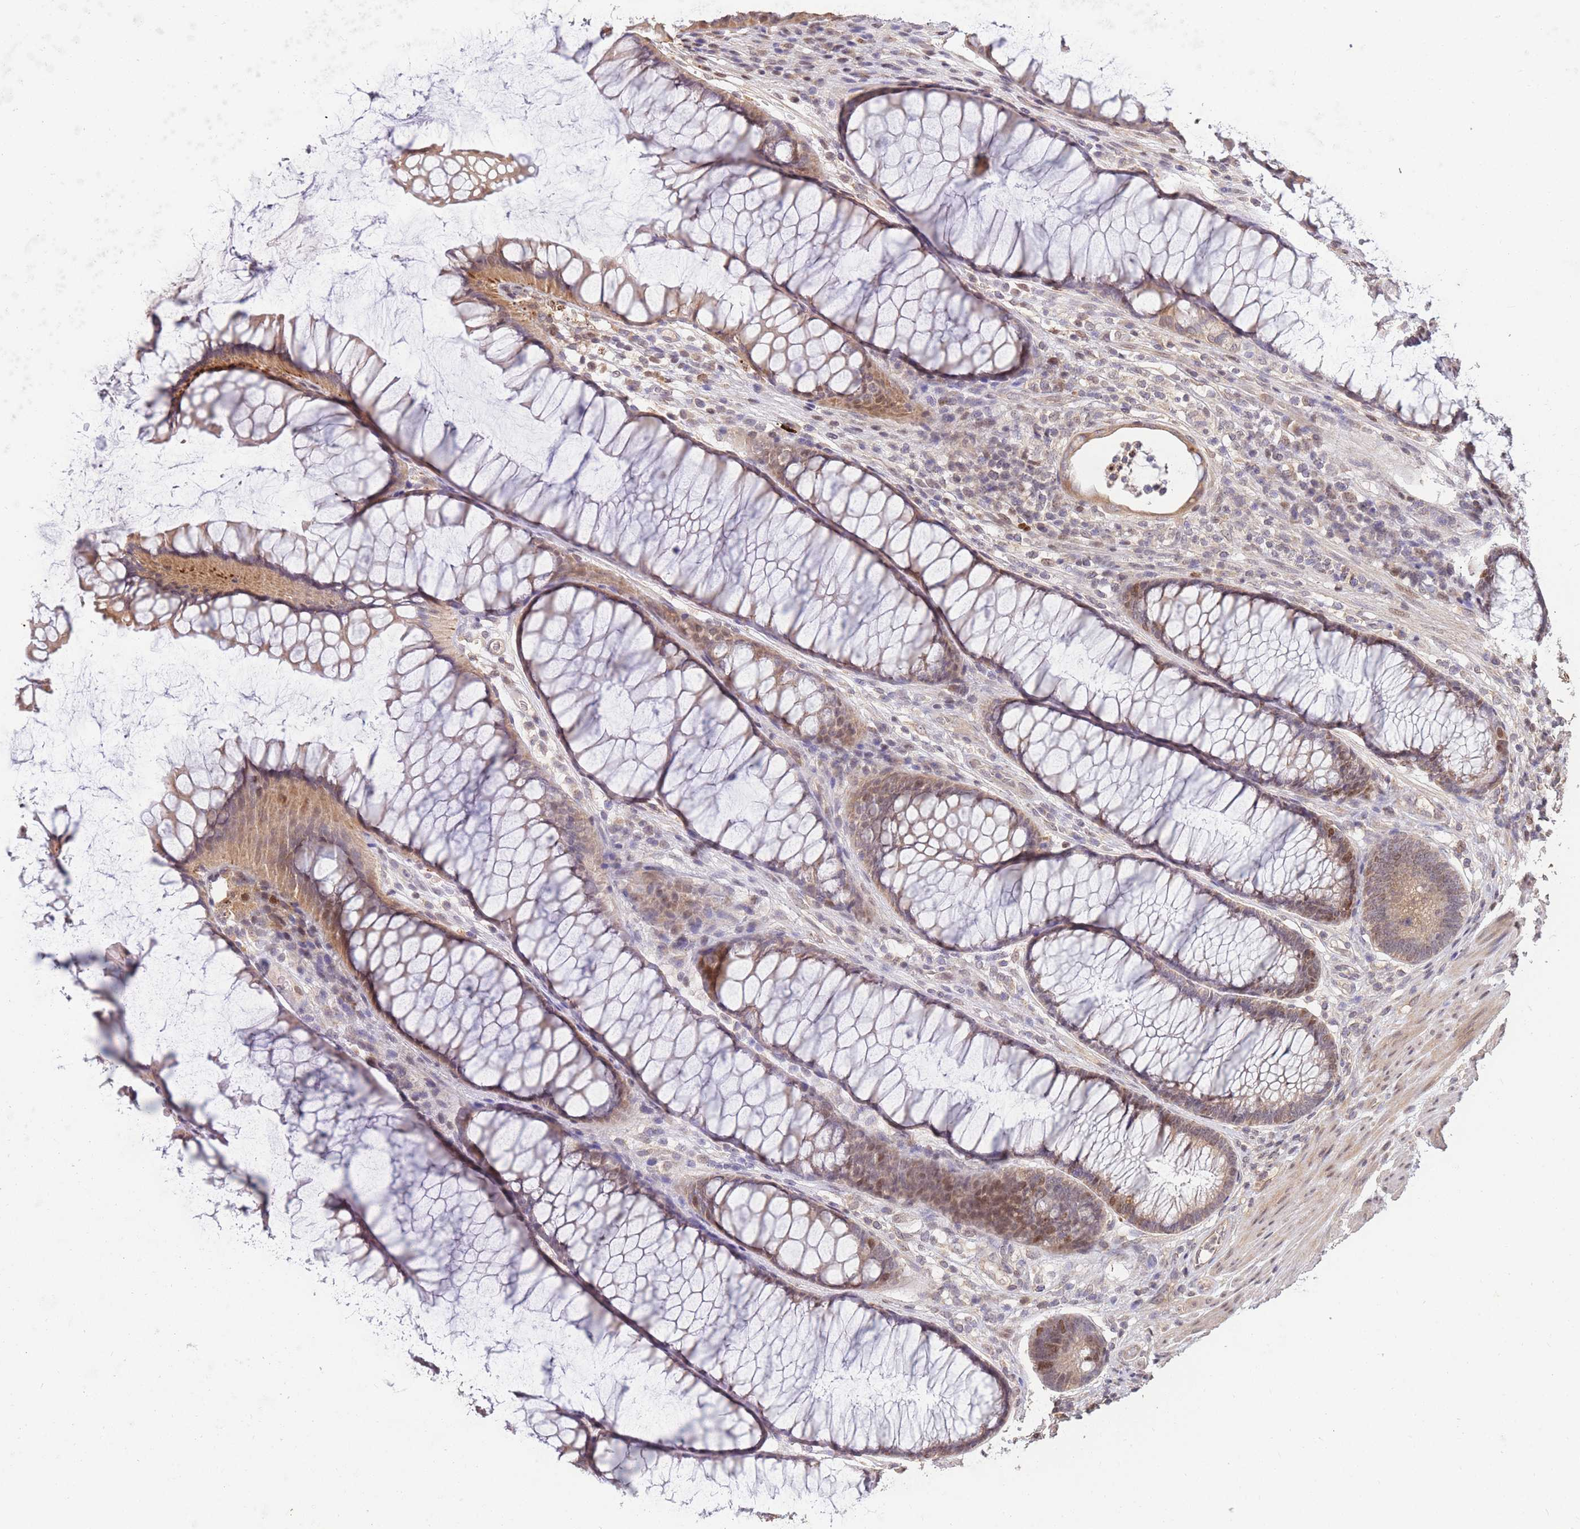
{"staining": {"intensity": "weak", "quantity": ">75%", "location": "cytoplasmic/membranous,nuclear"}, "tissue": "colon", "cell_type": "Endothelial cells", "image_type": "normal", "snomed": [{"axis": "morphology", "description": "Normal tissue, NOS"}, {"axis": "topography", "description": "Colon"}], "caption": "Protein expression analysis of unremarkable colon exhibits weak cytoplasmic/membranous,nuclear staining in approximately >75% of endothelial cells.", "gene": "RGS14", "patient": {"sex": "female", "age": 82}}